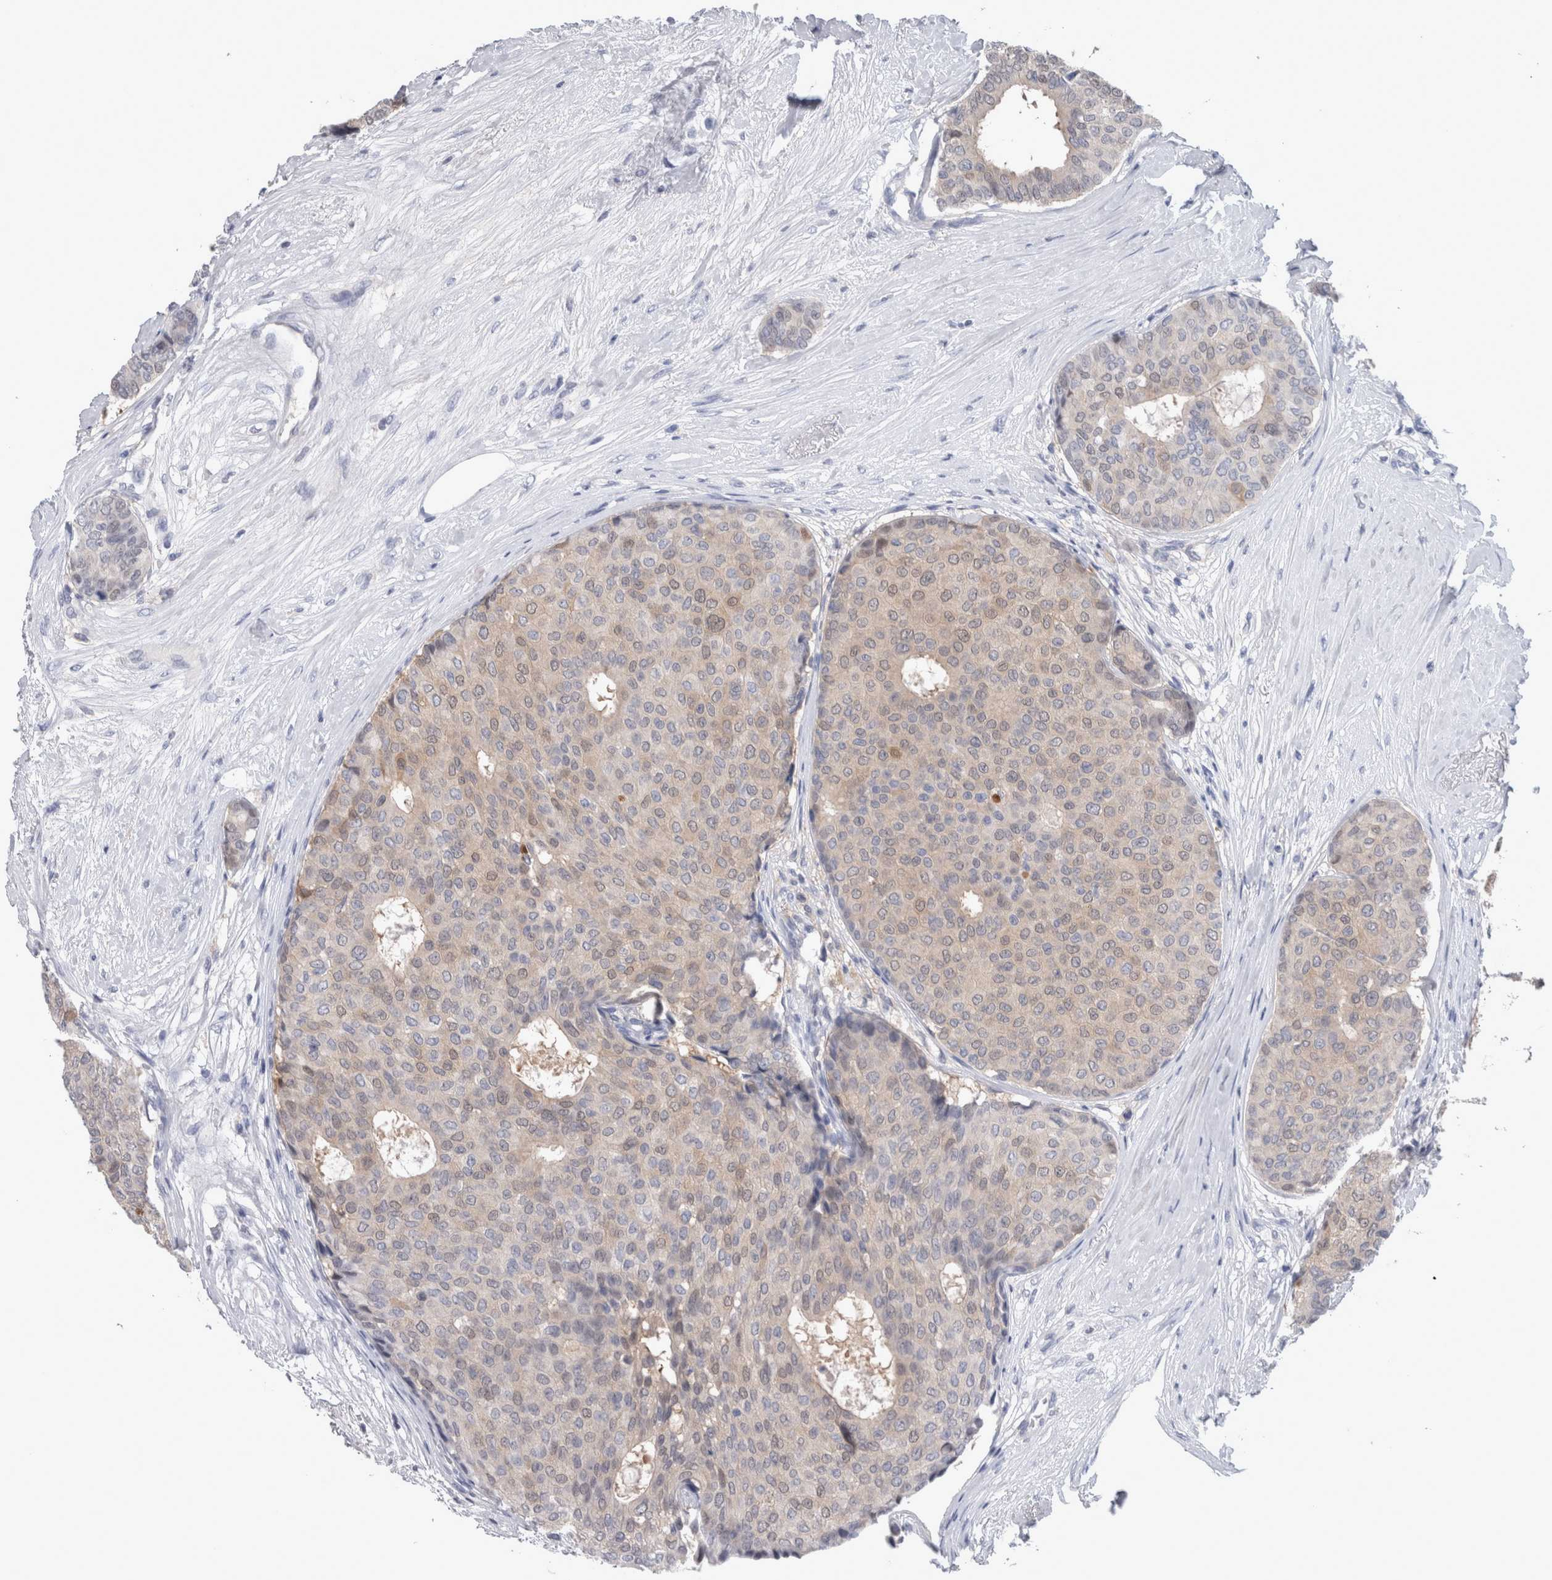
{"staining": {"intensity": "weak", "quantity": "<25%", "location": "cytoplasmic/membranous,nuclear"}, "tissue": "breast cancer", "cell_type": "Tumor cells", "image_type": "cancer", "snomed": [{"axis": "morphology", "description": "Duct carcinoma"}, {"axis": "topography", "description": "Breast"}], "caption": "Immunohistochemistry histopathology image of neoplastic tissue: breast cancer stained with DAB exhibits no significant protein expression in tumor cells.", "gene": "CA8", "patient": {"sex": "female", "age": 75}}